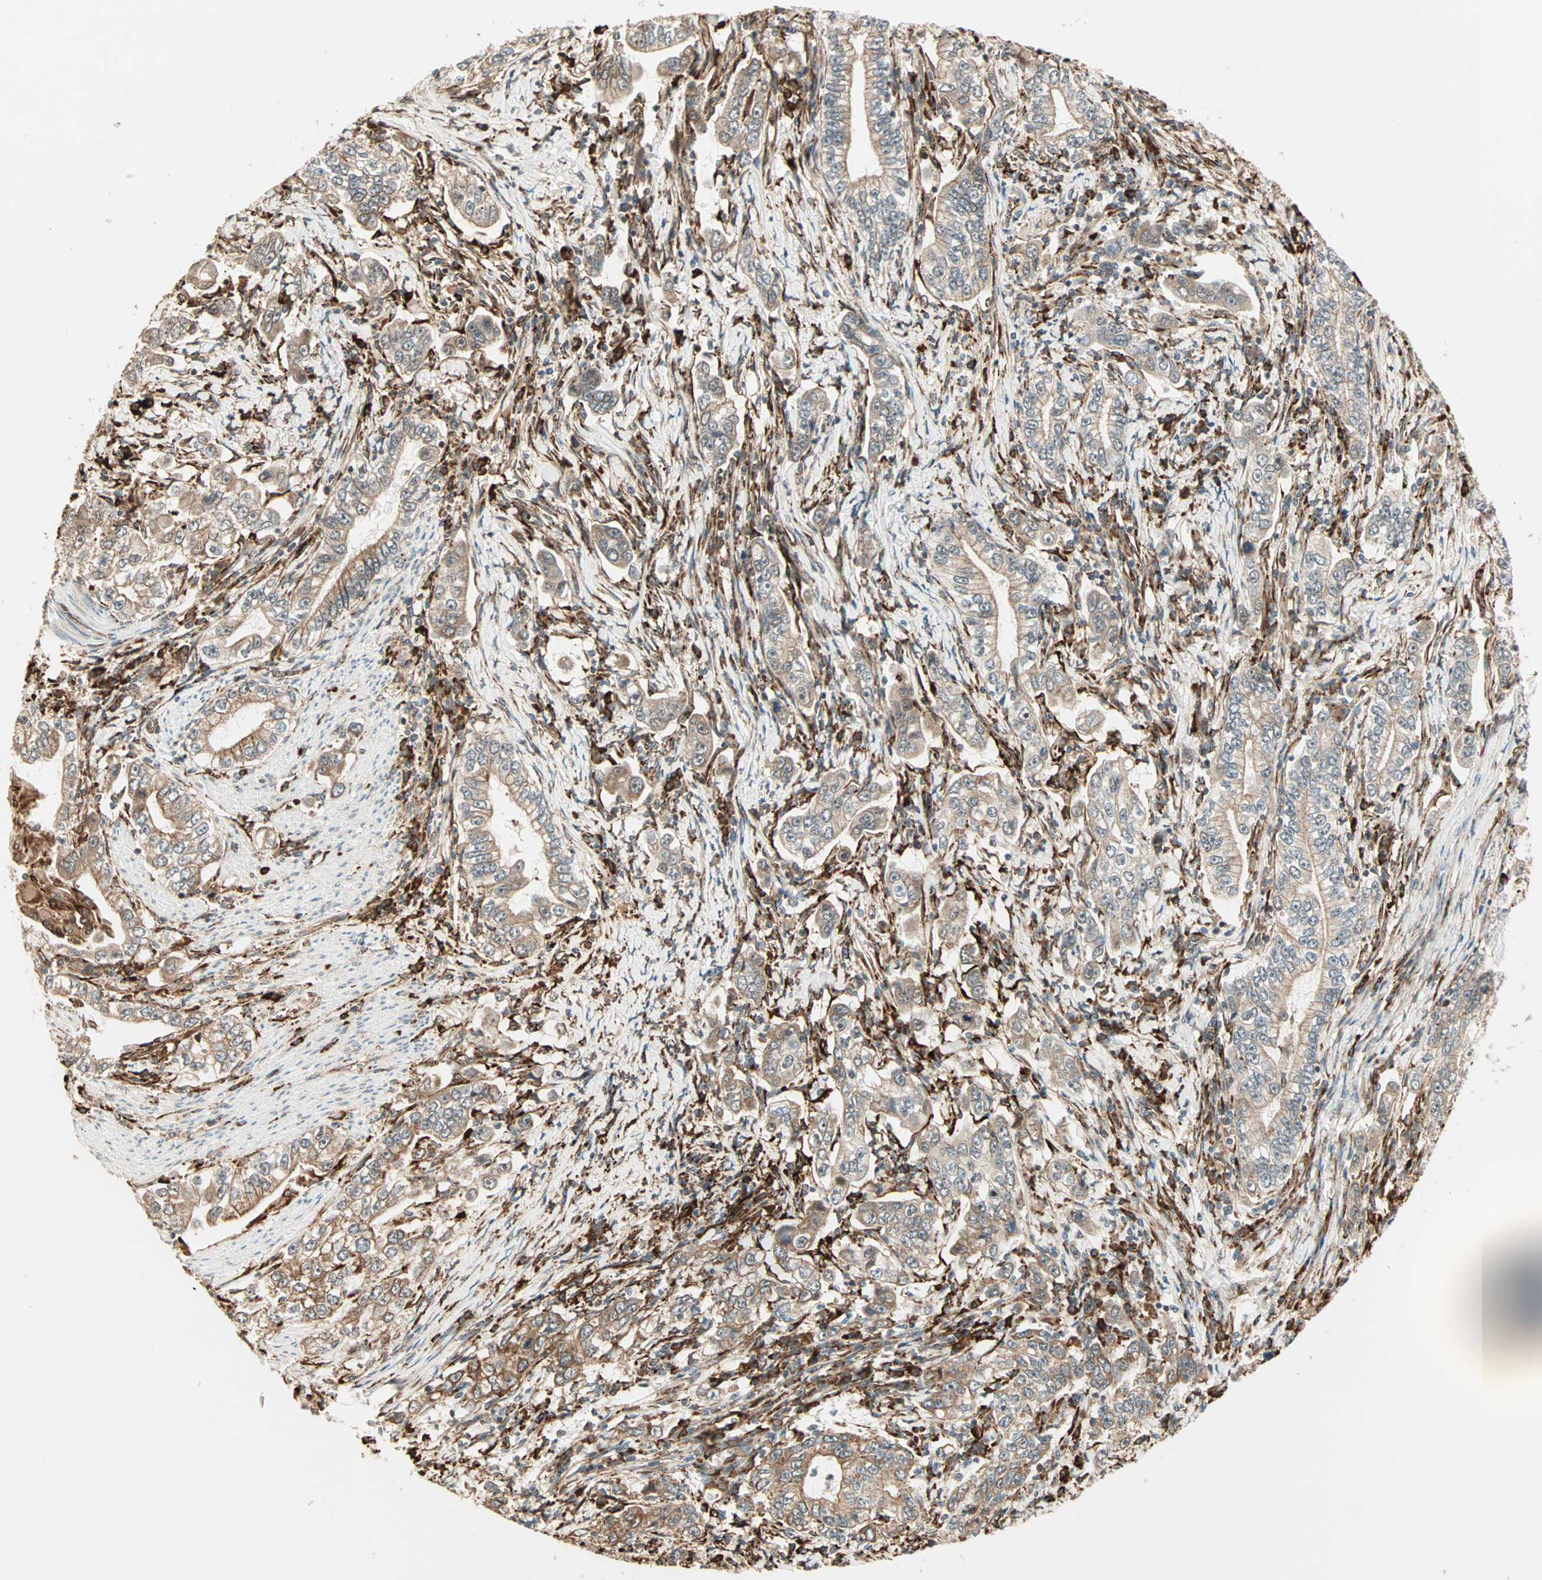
{"staining": {"intensity": "moderate", "quantity": ">75%", "location": "cytoplasmic/membranous"}, "tissue": "stomach cancer", "cell_type": "Tumor cells", "image_type": "cancer", "snomed": [{"axis": "morphology", "description": "Adenocarcinoma, NOS"}, {"axis": "topography", "description": "Stomach, lower"}], "caption": "The micrograph displays staining of stomach cancer (adenocarcinoma), revealing moderate cytoplasmic/membranous protein positivity (brown color) within tumor cells. (DAB (3,3'-diaminobenzidine) IHC with brightfield microscopy, high magnification).", "gene": "P4HA1", "patient": {"sex": "female", "age": 72}}